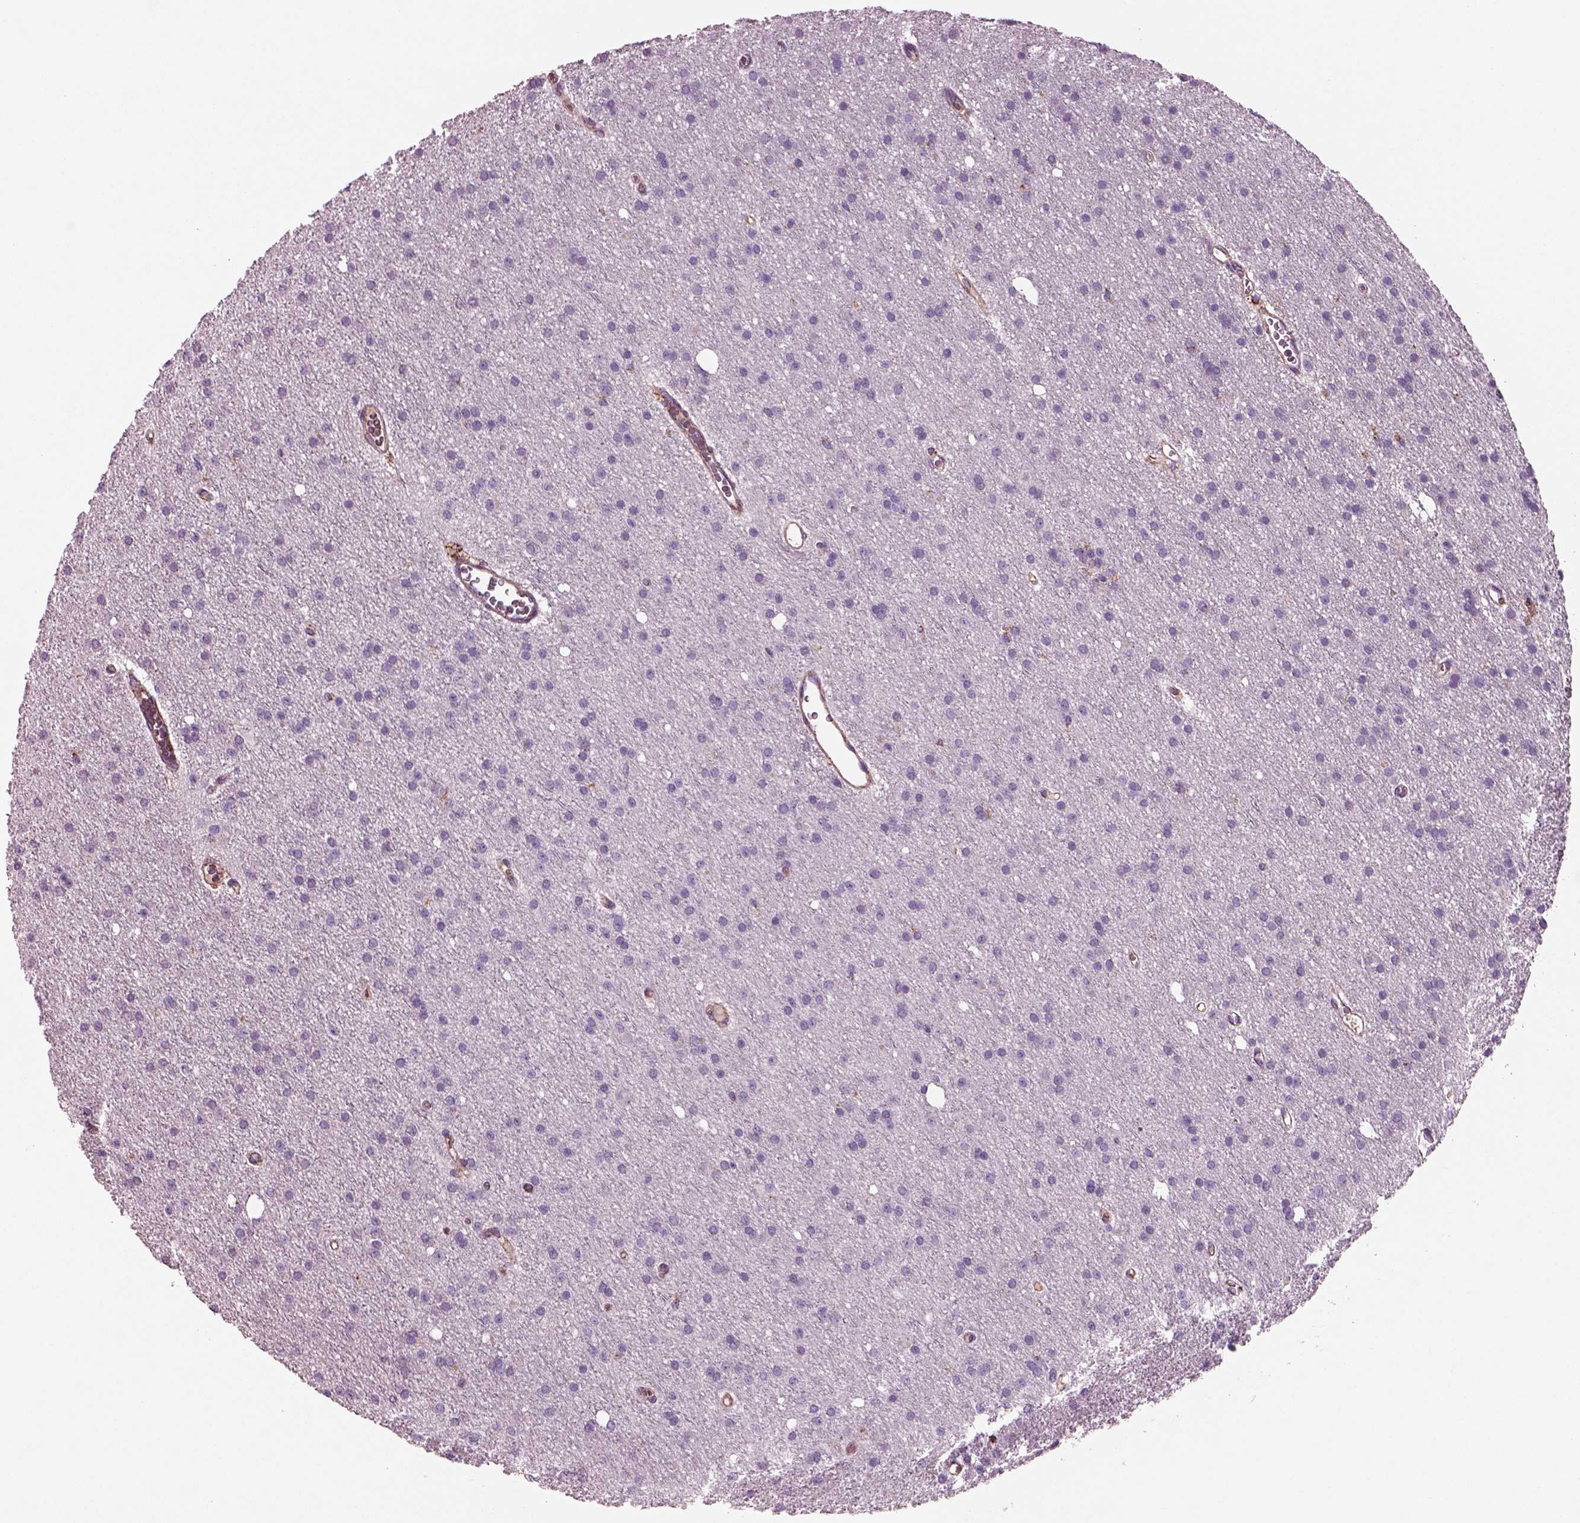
{"staining": {"intensity": "negative", "quantity": "none", "location": "none"}, "tissue": "glioma", "cell_type": "Tumor cells", "image_type": "cancer", "snomed": [{"axis": "morphology", "description": "Glioma, malignant, Low grade"}, {"axis": "topography", "description": "Brain"}], "caption": "High power microscopy micrograph of an IHC micrograph of low-grade glioma (malignant), revealing no significant staining in tumor cells. (DAB IHC, high magnification).", "gene": "SLC25A24", "patient": {"sex": "male", "age": 27}}